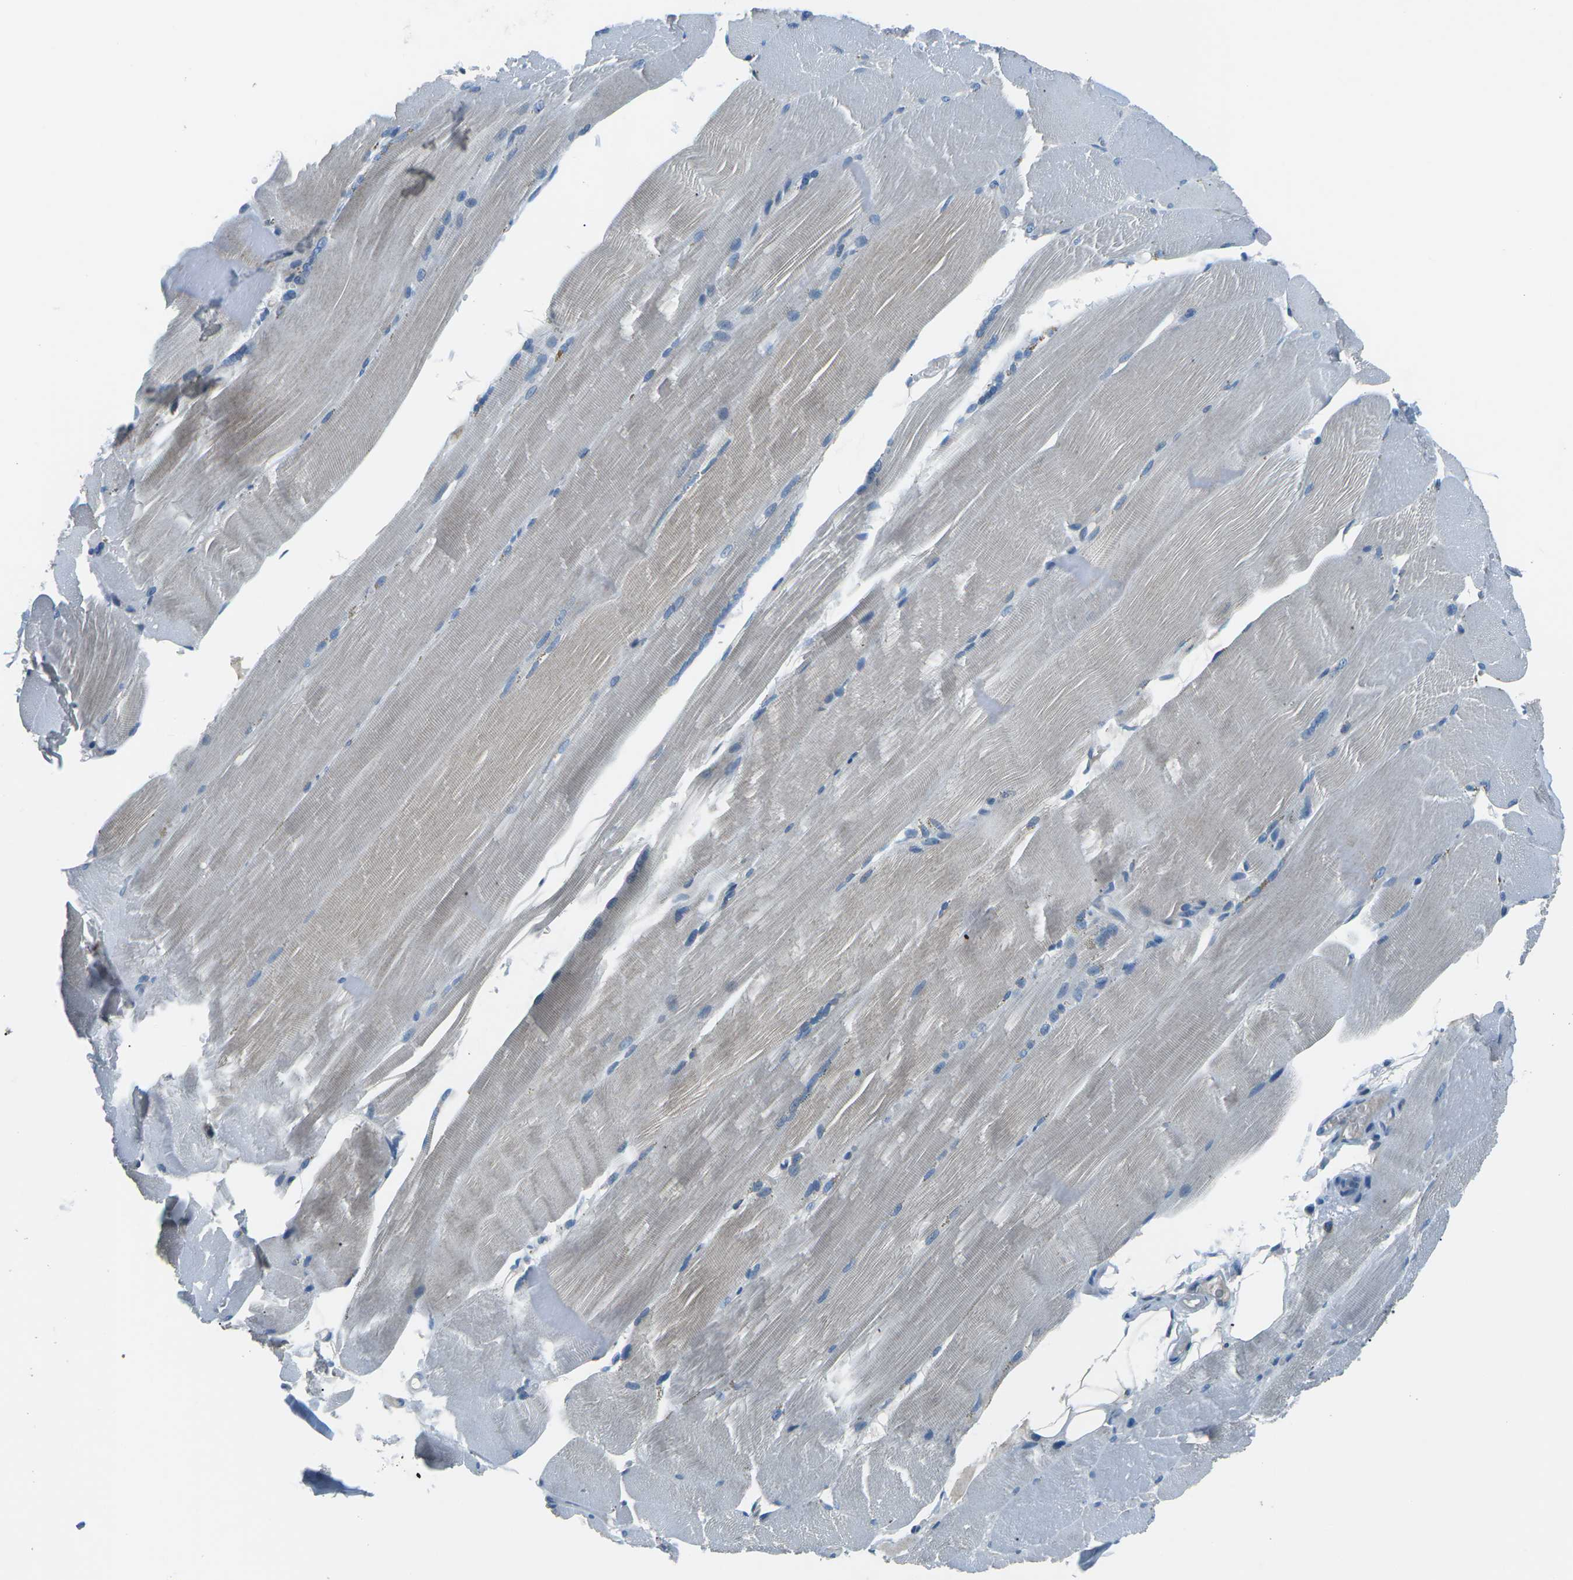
{"staining": {"intensity": "weak", "quantity": "<25%", "location": "cytoplasmic/membranous"}, "tissue": "skeletal muscle", "cell_type": "Myocytes", "image_type": "normal", "snomed": [{"axis": "morphology", "description": "Normal tissue, NOS"}, {"axis": "topography", "description": "Skin"}, {"axis": "topography", "description": "Skeletal muscle"}], "caption": "Immunohistochemistry of unremarkable skeletal muscle shows no staining in myocytes.", "gene": "CD1D", "patient": {"sex": "male", "age": 83}}